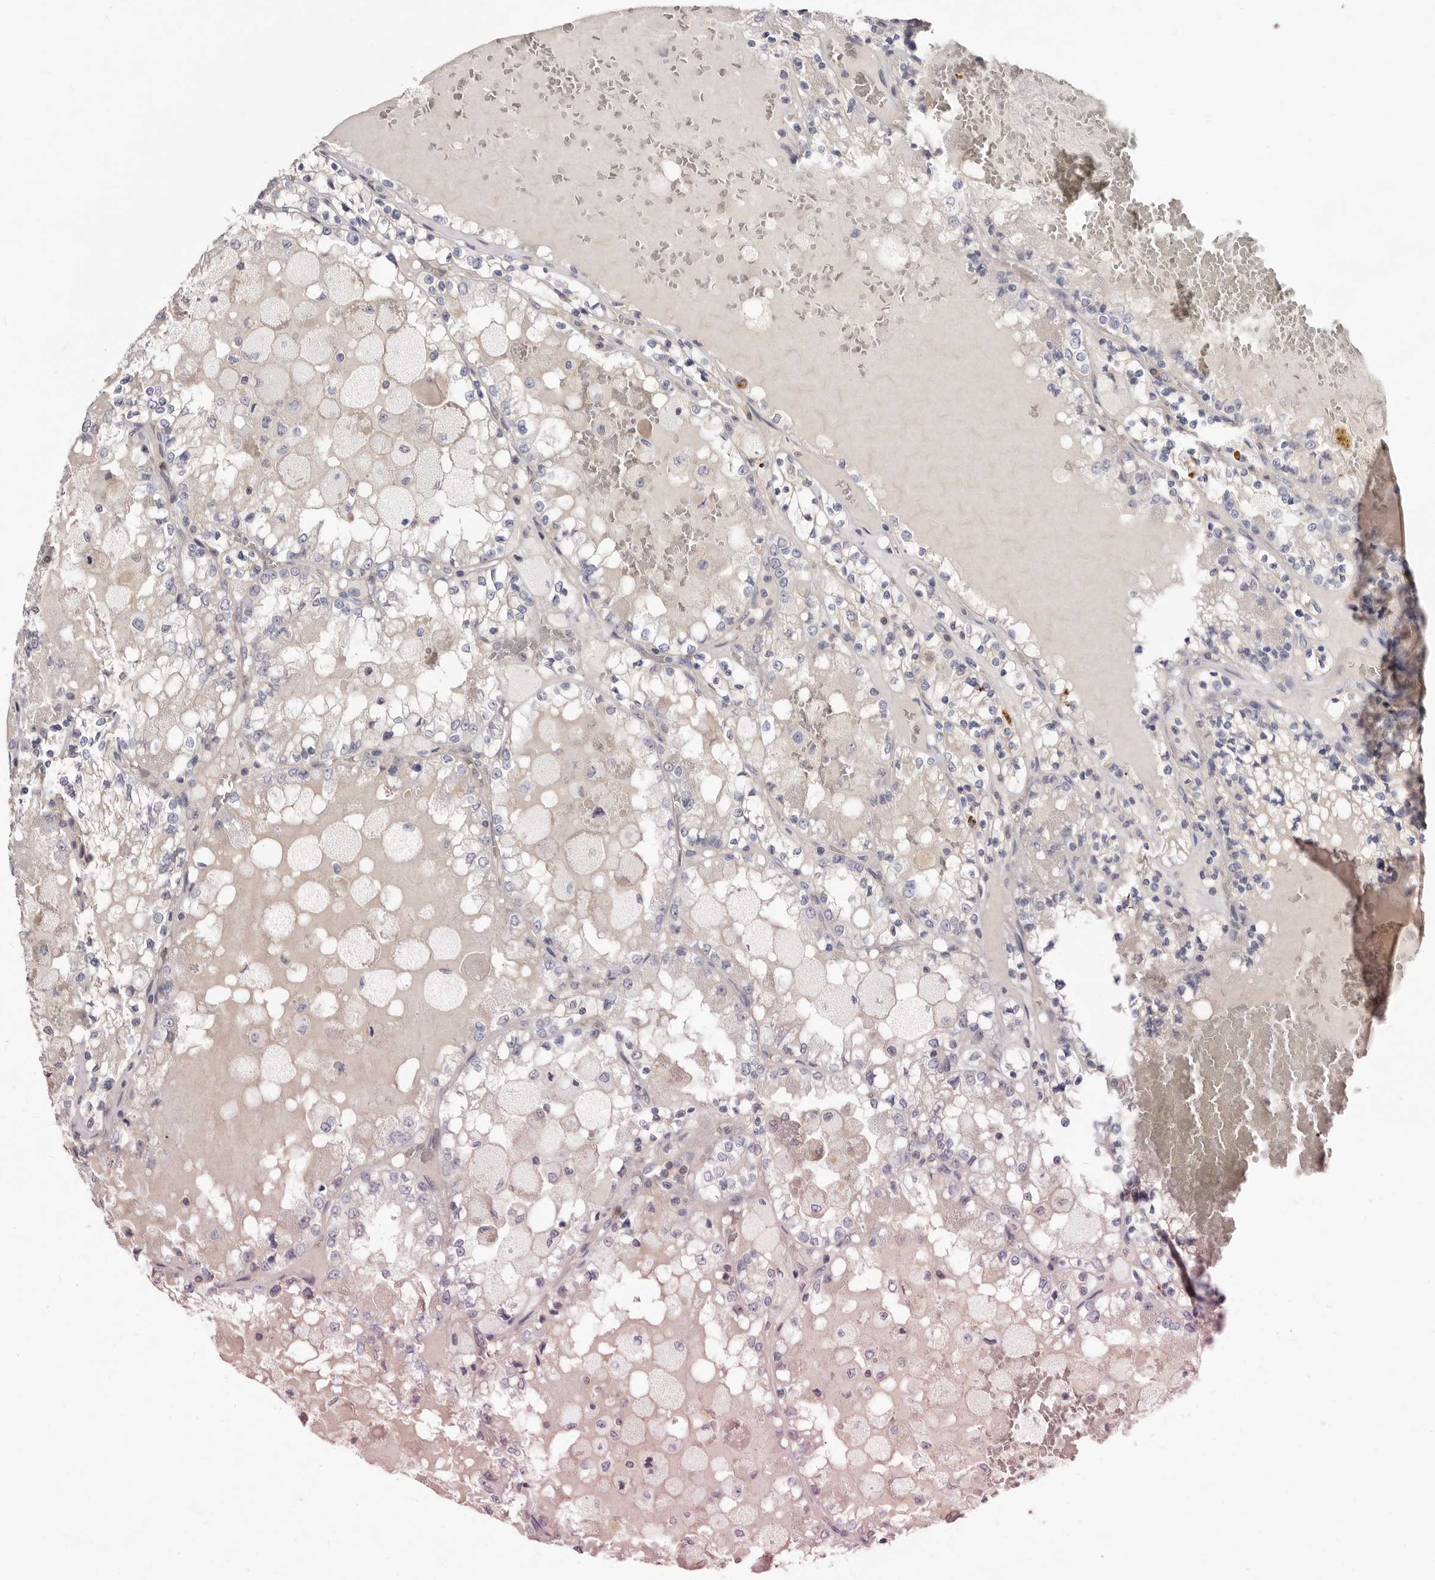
{"staining": {"intensity": "negative", "quantity": "none", "location": "none"}, "tissue": "renal cancer", "cell_type": "Tumor cells", "image_type": "cancer", "snomed": [{"axis": "morphology", "description": "Adenocarcinoma, NOS"}, {"axis": "topography", "description": "Kidney"}], "caption": "A histopathology image of adenocarcinoma (renal) stained for a protein exhibits no brown staining in tumor cells.", "gene": "S1PR5", "patient": {"sex": "female", "age": 56}}